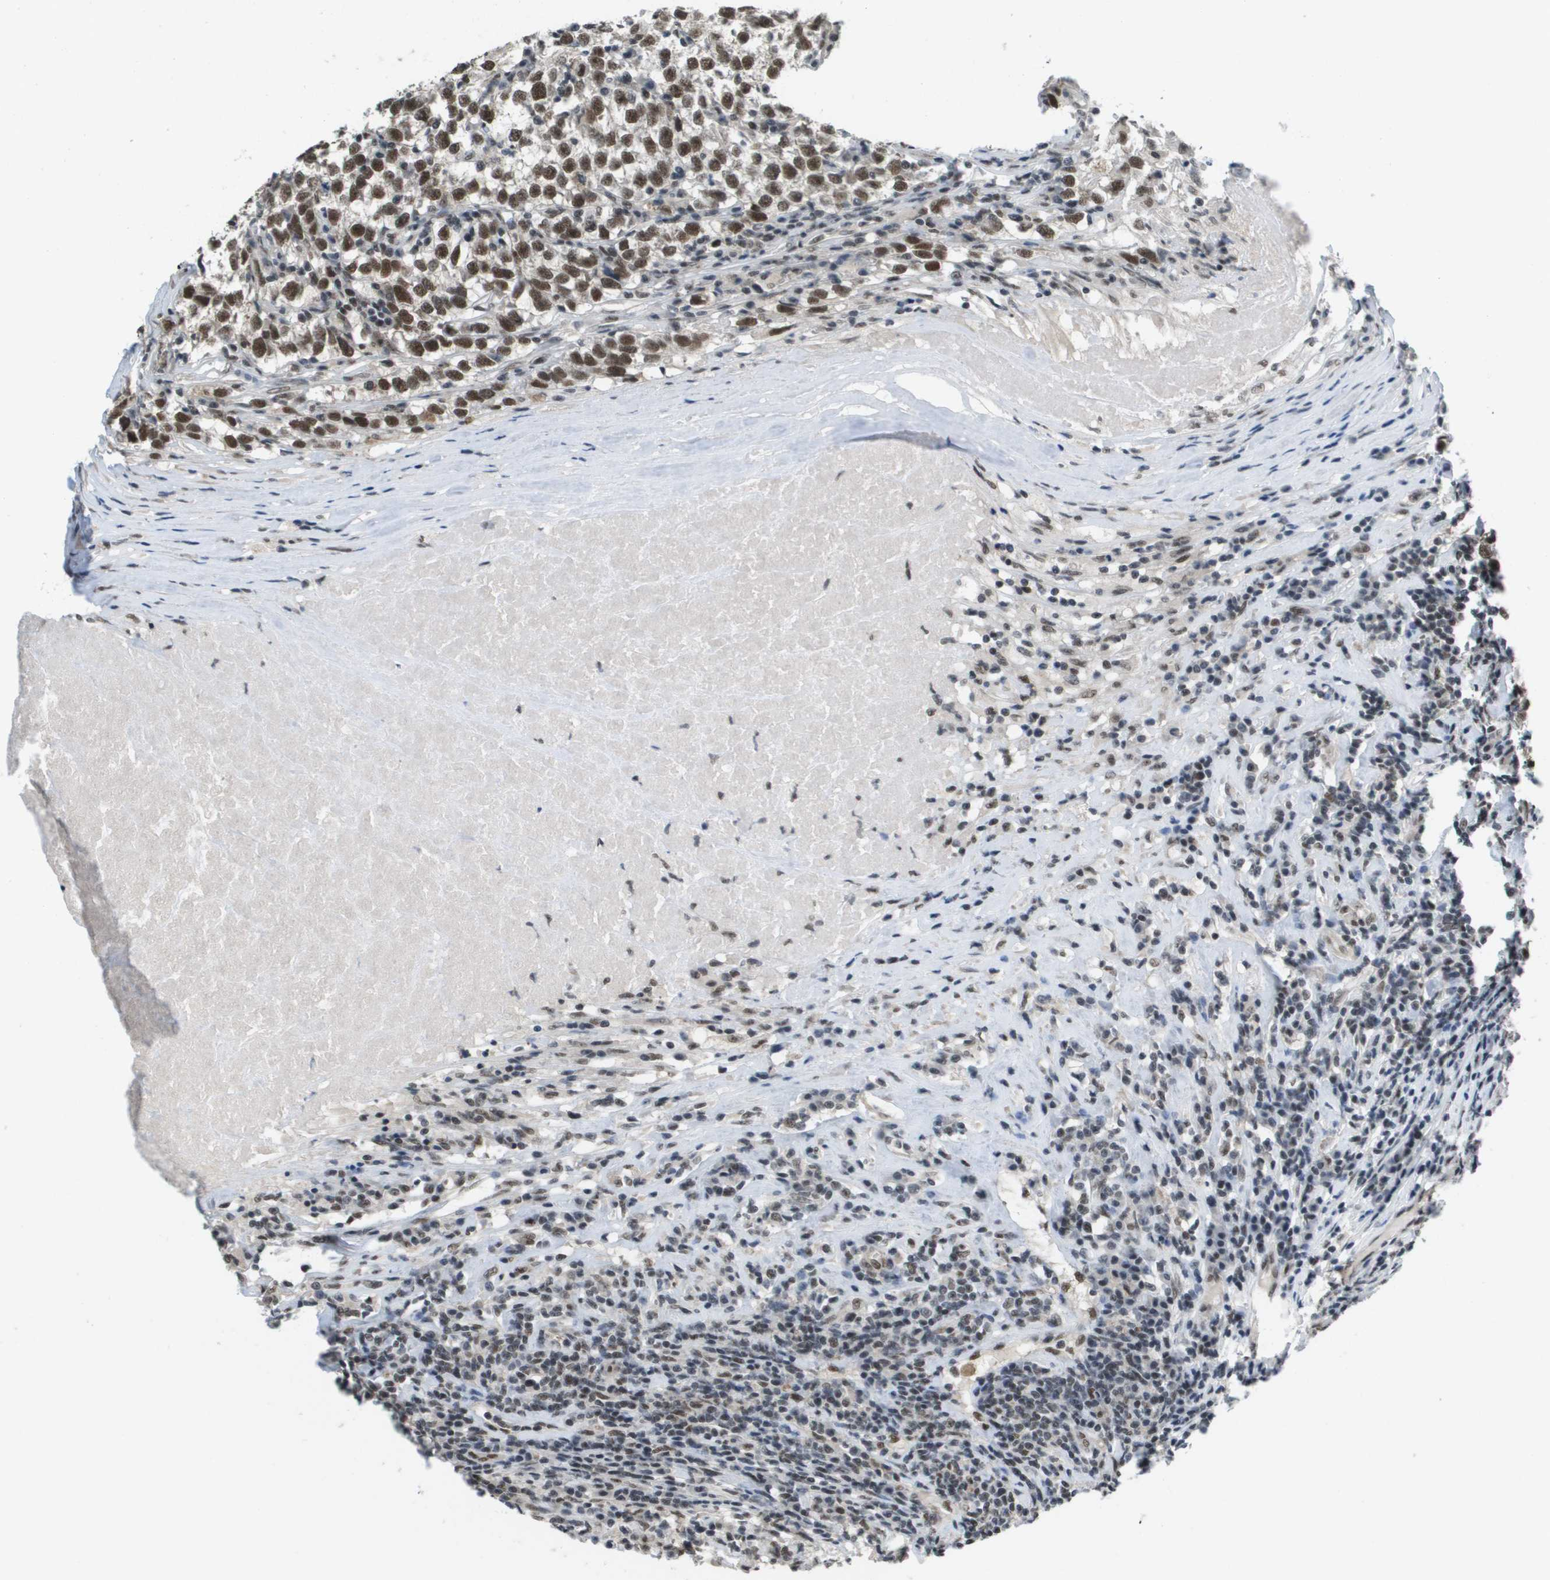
{"staining": {"intensity": "moderate", "quantity": ">75%", "location": "nuclear"}, "tissue": "testis cancer", "cell_type": "Tumor cells", "image_type": "cancer", "snomed": [{"axis": "morphology", "description": "Normal tissue, NOS"}, {"axis": "morphology", "description": "Seminoma, NOS"}, {"axis": "topography", "description": "Testis"}], "caption": "A high-resolution histopathology image shows immunohistochemistry staining of testis seminoma, which reveals moderate nuclear expression in approximately >75% of tumor cells.", "gene": "ISY1", "patient": {"sex": "male", "age": 43}}